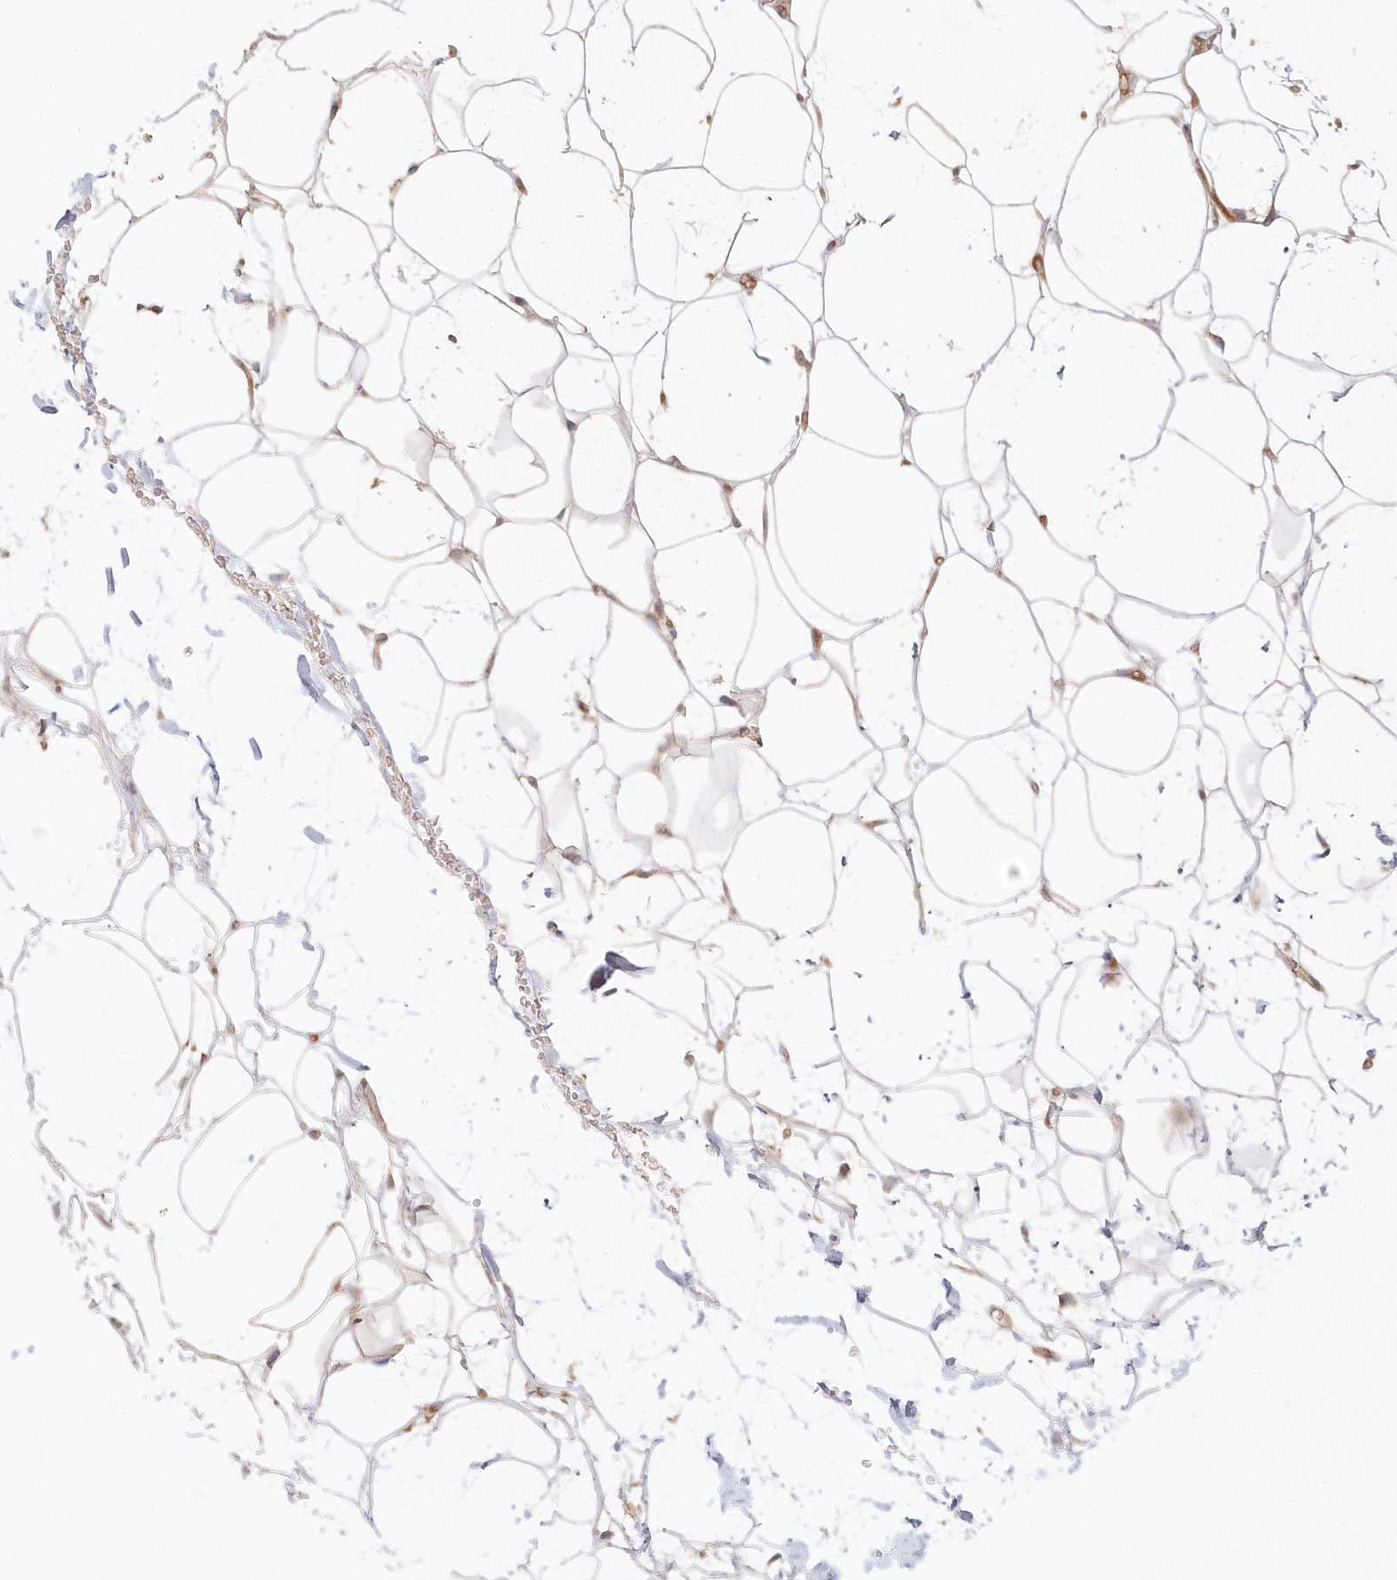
{"staining": {"intensity": "moderate", "quantity": ">75%", "location": "cytoplasmic/membranous"}, "tissue": "adipose tissue", "cell_type": "Adipocytes", "image_type": "normal", "snomed": [{"axis": "morphology", "description": "Normal tissue, NOS"}, {"axis": "topography", "description": "Breast"}], "caption": "Adipose tissue stained with DAB immunohistochemistry (IHC) shows medium levels of moderate cytoplasmic/membranous expression in about >75% of adipocytes.", "gene": "KIAA0232", "patient": {"sex": "female", "age": 26}}